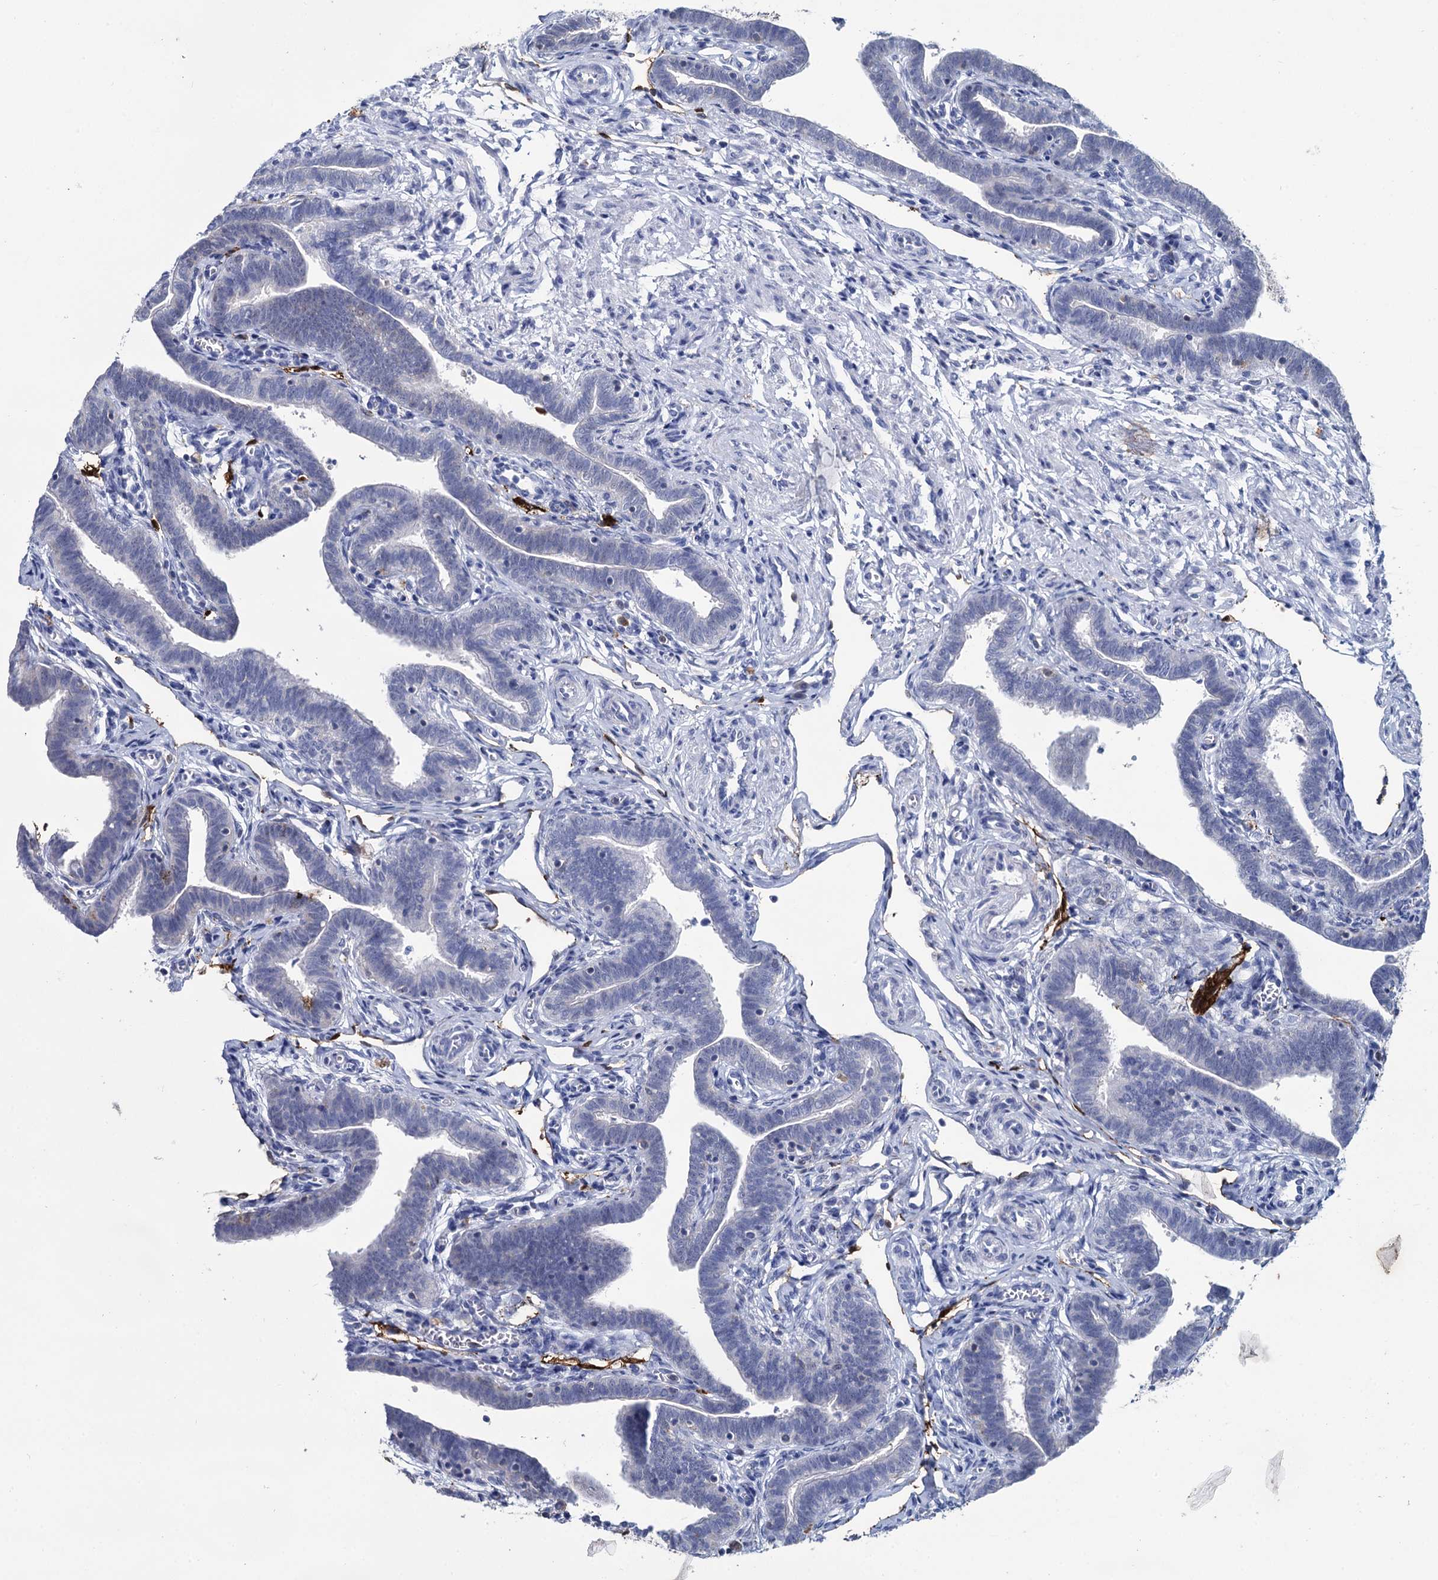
{"staining": {"intensity": "negative", "quantity": "none", "location": "none"}, "tissue": "fallopian tube", "cell_type": "Glandular cells", "image_type": "normal", "snomed": [{"axis": "morphology", "description": "Normal tissue, NOS"}, {"axis": "topography", "description": "Fallopian tube"}], "caption": "Histopathology image shows no significant protein staining in glandular cells of normal fallopian tube. The staining was performed using DAB (3,3'-diaminobenzidine) to visualize the protein expression in brown, while the nuclei were stained in blue with hematoxylin (Magnification: 20x).", "gene": "FABP5", "patient": {"sex": "female", "age": 36}}